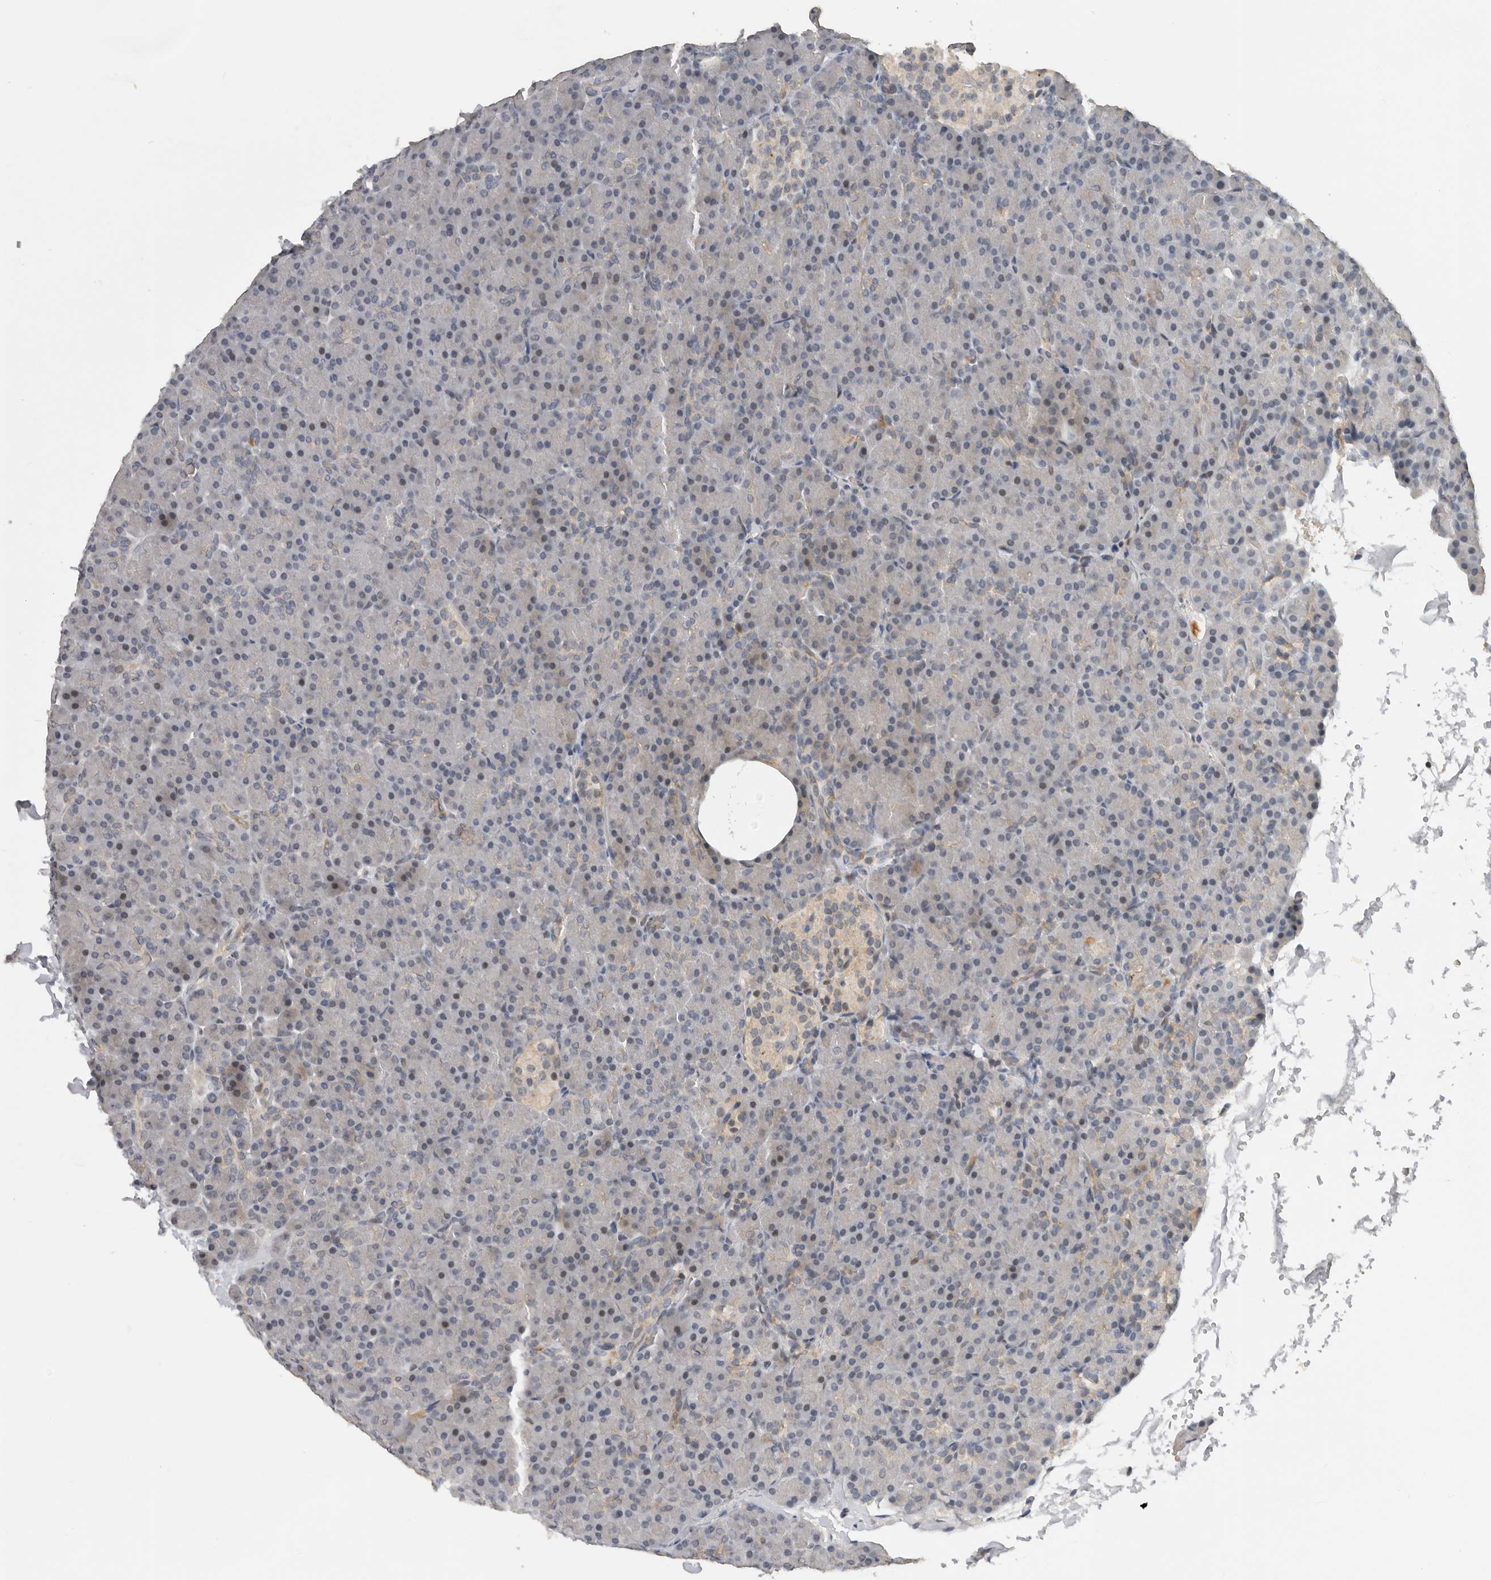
{"staining": {"intensity": "moderate", "quantity": "<25%", "location": "nuclear"}, "tissue": "pancreas", "cell_type": "Exocrine glandular cells", "image_type": "normal", "snomed": [{"axis": "morphology", "description": "Normal tissue, NOS"}, {"axis": "topography", "description": "Pancreas"}], "caption": "High-power microscopy captured an immunohistochemistry histopathology image of unremarkable pancreas, revealing moderate nuclear expression in approximately <25% of exocrine glandular cells.", "gene": "HENMT1", "patient": {"sex": "female", "age": 43}}